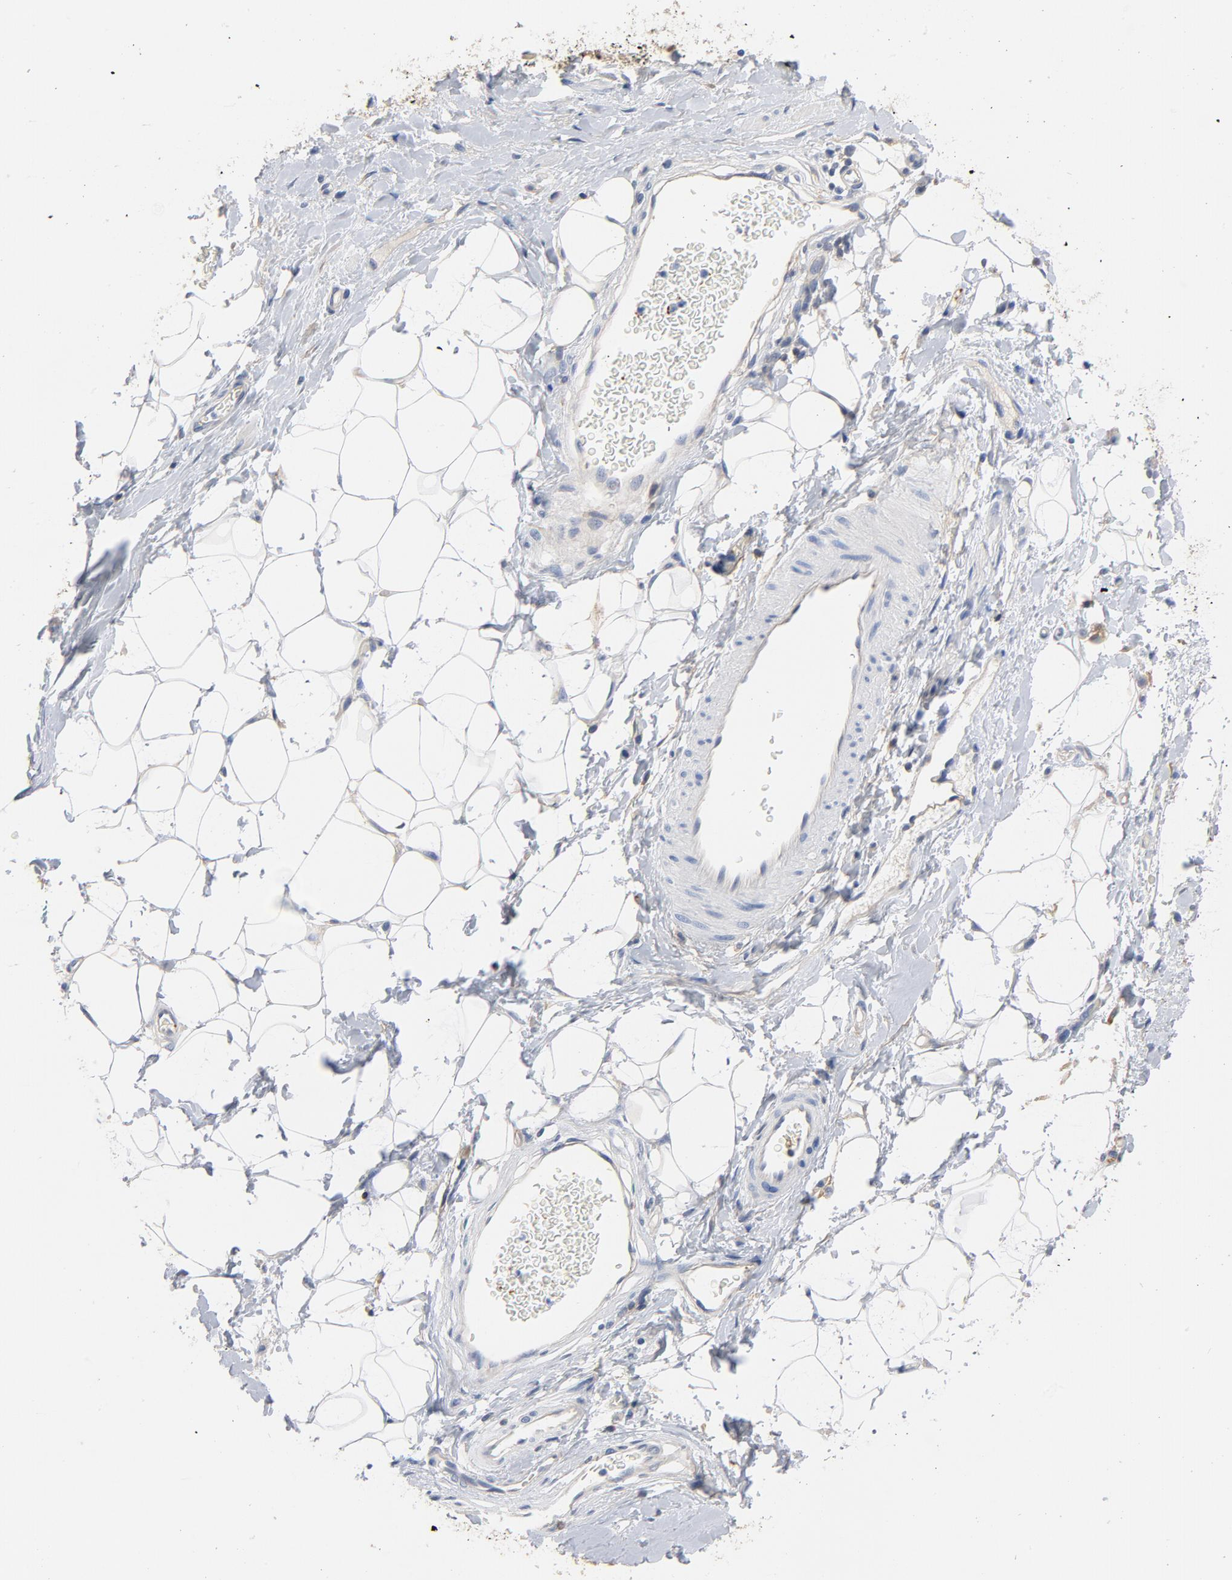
{"staining": {"intensity": "negative", "quantity": "none", "location": "none"}, "tissue": "adipose tissue", "cell_type": "Adipocytes", "image_type": "normal", "snomed": [{"axis": "morphology", "description": "Normal tissue, NOS"}, {"axis": "morphology", "description": "Urothelial carcinoma, High grade"}, {"axis": "topography", "description": "Vascular tissue"}, {"axis": "topography", "description": "Urinary bladder"}], "caption": "Immunohistochemistry of unremarkable human adipose tissue demonstrates no expression in adipocytes.", "gene": "SRC", "patient": {"sex": "female", "age": 56}}